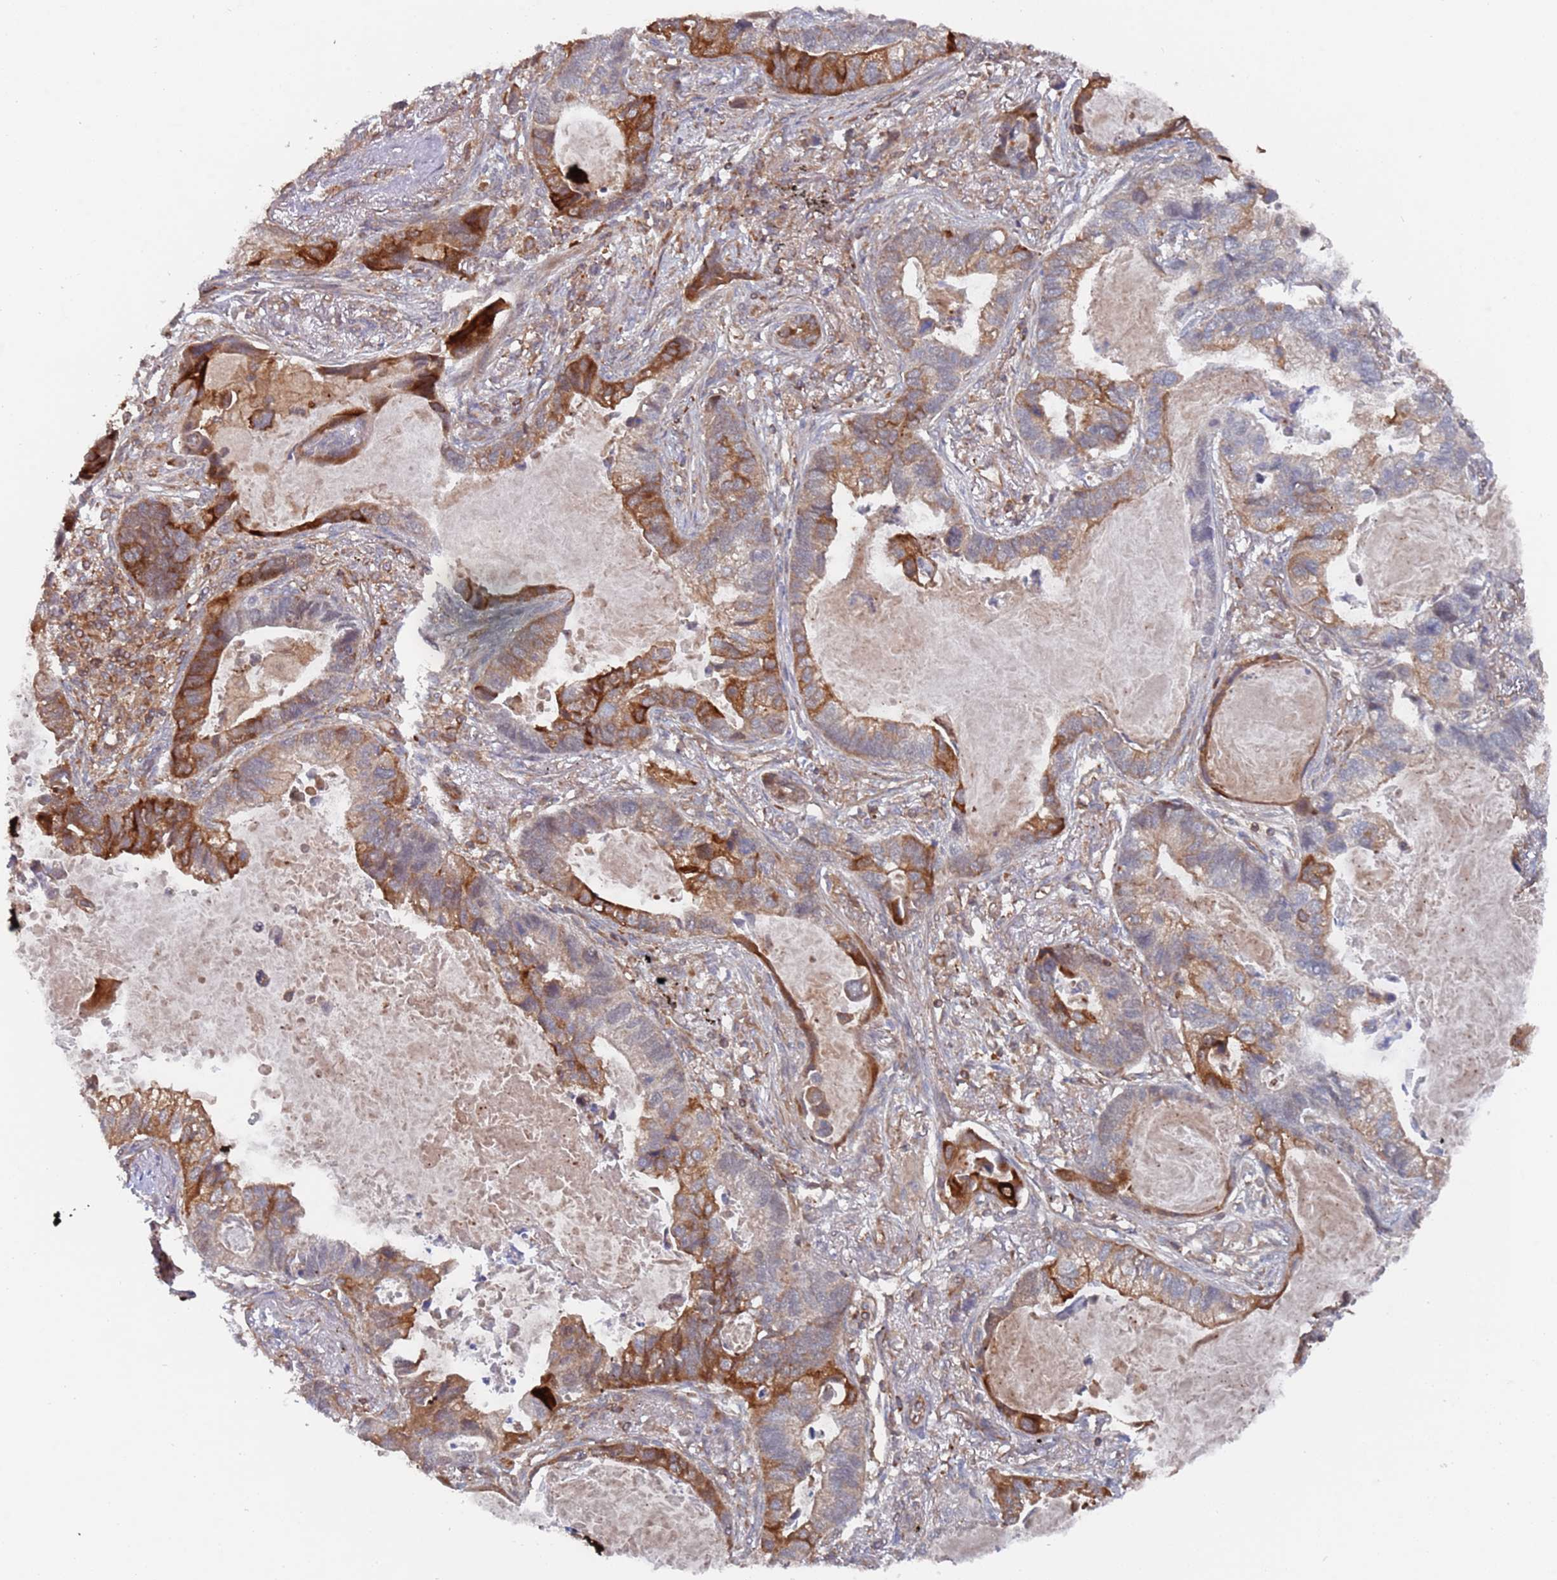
{"staining": {"intensity": "strong", "quantity": "<25%", "location": "cytoplasmic/membranous"}, "tissue": "lung cancer", "cell_type": "Tumor cells", "image_type": "cancer", "snomed": [{"axis": "morphology", "description": "Adenocarcinoma, NOS"}, {"axis": "topography", "description": "Lung"}], "caption": "Lung cancer (adenocarcinoma) stained with DAB immunohistochemistry shows medium levels of strong cytoplasmic/membranous staining in about <25% of tumor cells.", "gene": "DDX60", "patient": {"sex": "male", "age": 67}}